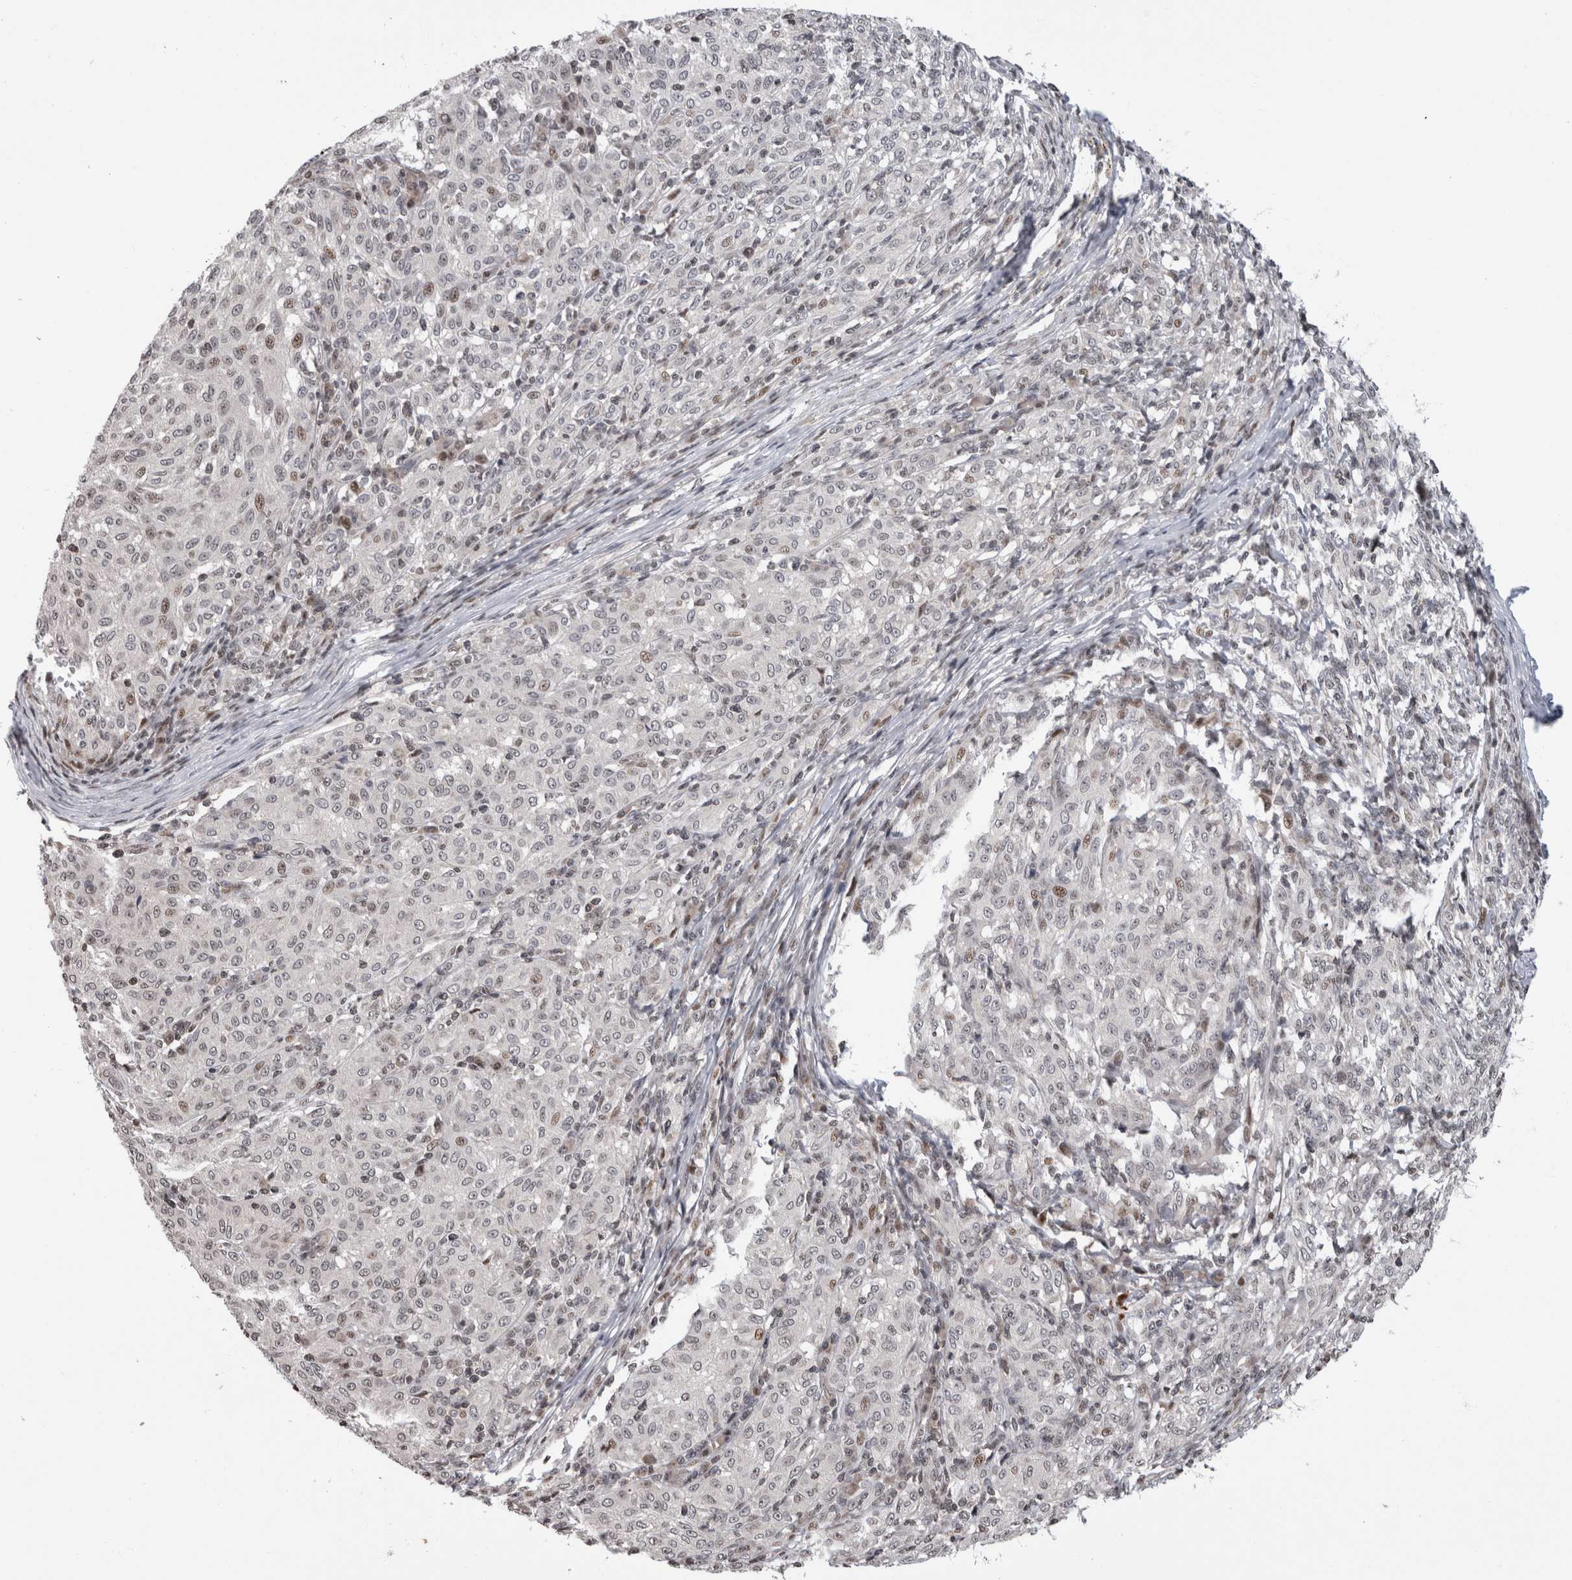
{"staining": {"intensity": "negative", "quantity": "none", "location": "none"}, "tissue": "melanoma", "cell_type": "Tumor cells", "image_type": "cancer", "snomed": [{"axis": "morphology", "description": "Malignant melanoma, NOS"}, {"axis": "topography", "description": "Skin"}], "caption": "The IHC image has no significant positivity in tumor cells of malignant melanoma tissue.", "gene": "ZBTB11", "patient": {"sex": "female", "age": 72}}